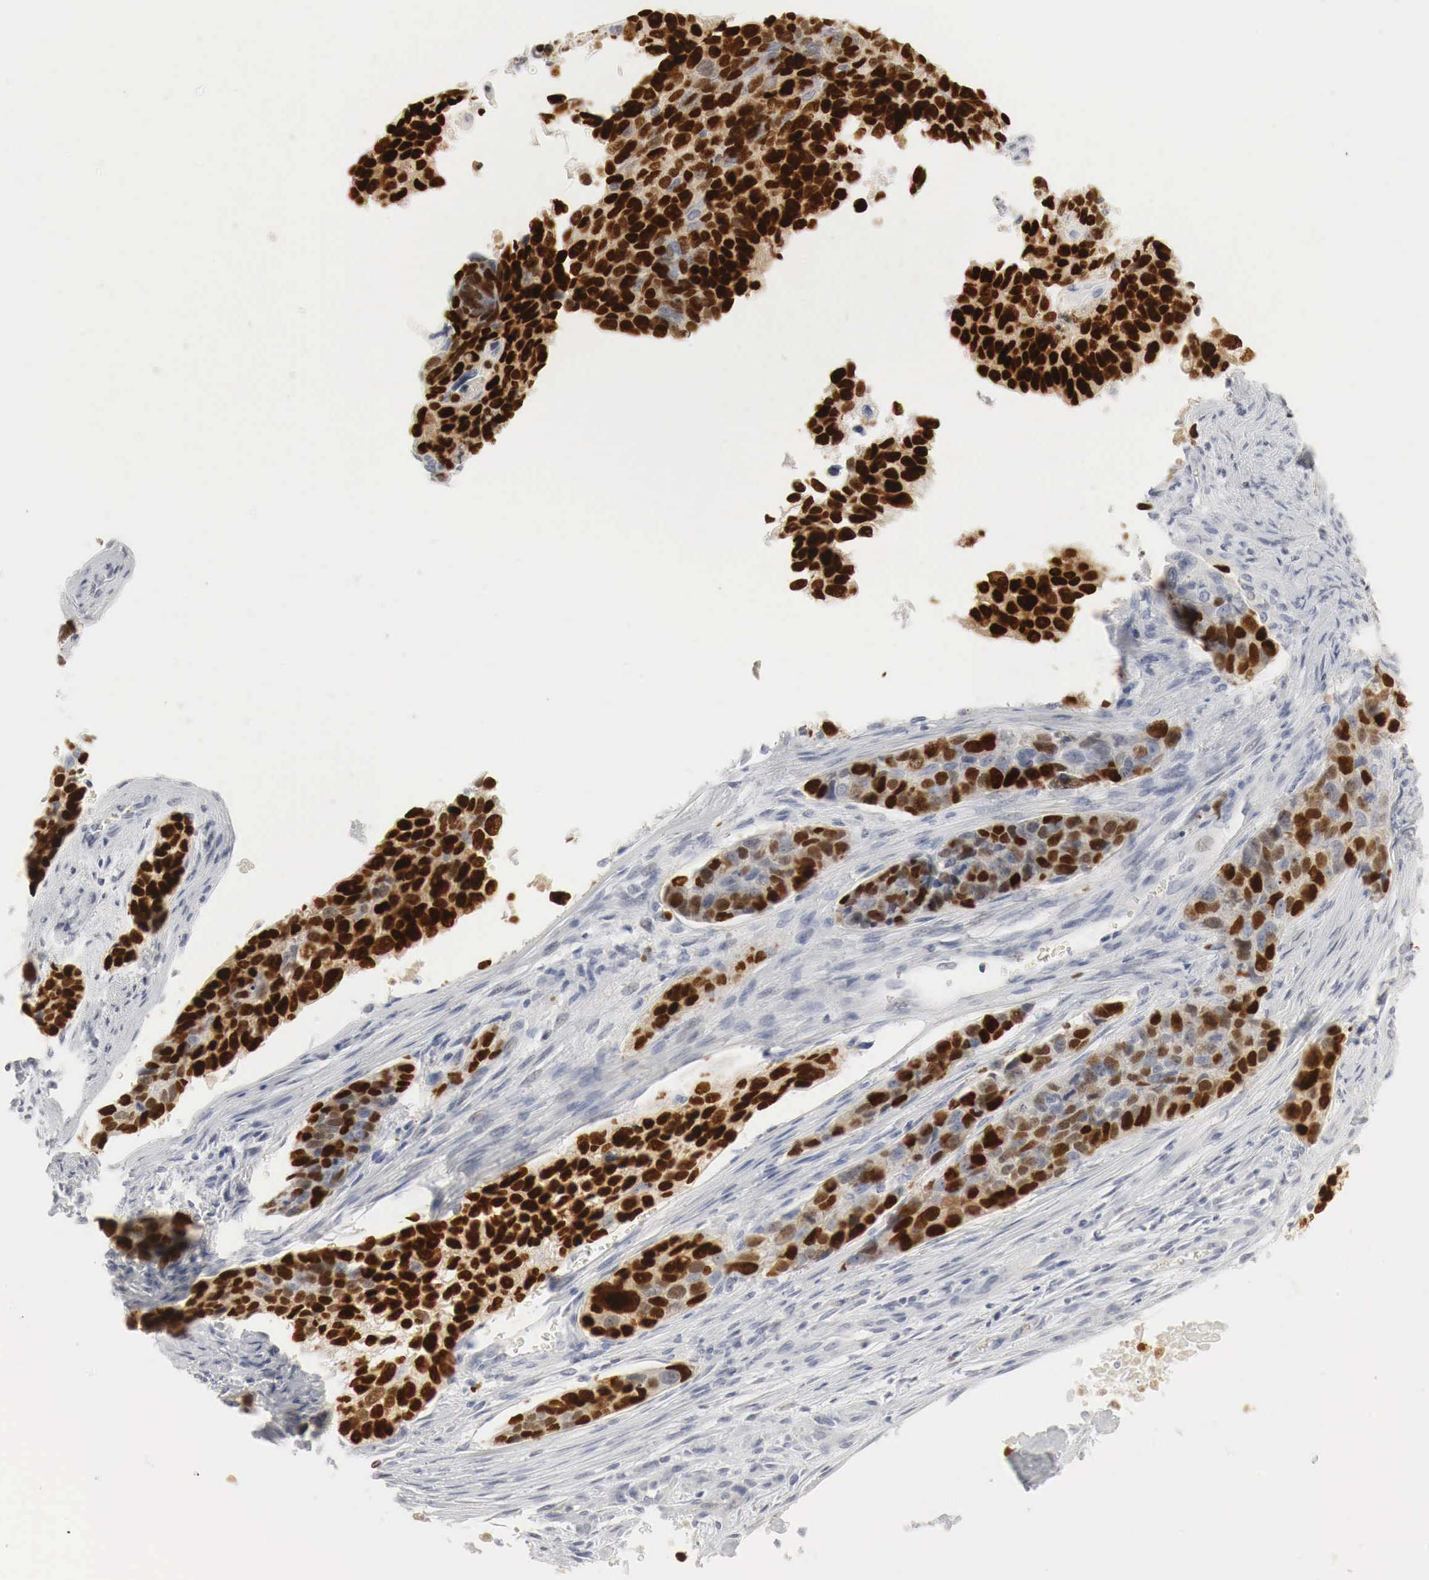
{"staining": {"intensity": "strong", "quantity": ">75%", "location": "nuclear"}, "tissue": "lung cancer", "cell_type": "Tumor cells", "image_type": "cancer", "snomed": [{"axis": "morphology", "description": "Squamous cell carcinoma, NOS"}, {"axis": "topography", "description": "Lymph node"}, {"axis": "topography", "description": "Lung"}], "caption": "A high-resolution image shows IHC staining of squamous cell carcinoma (lung), which shows strong nuclear staining in about >75% of tumor cells.", "gene": "TP63", "patient": {"sex": "male", "age": 74}}